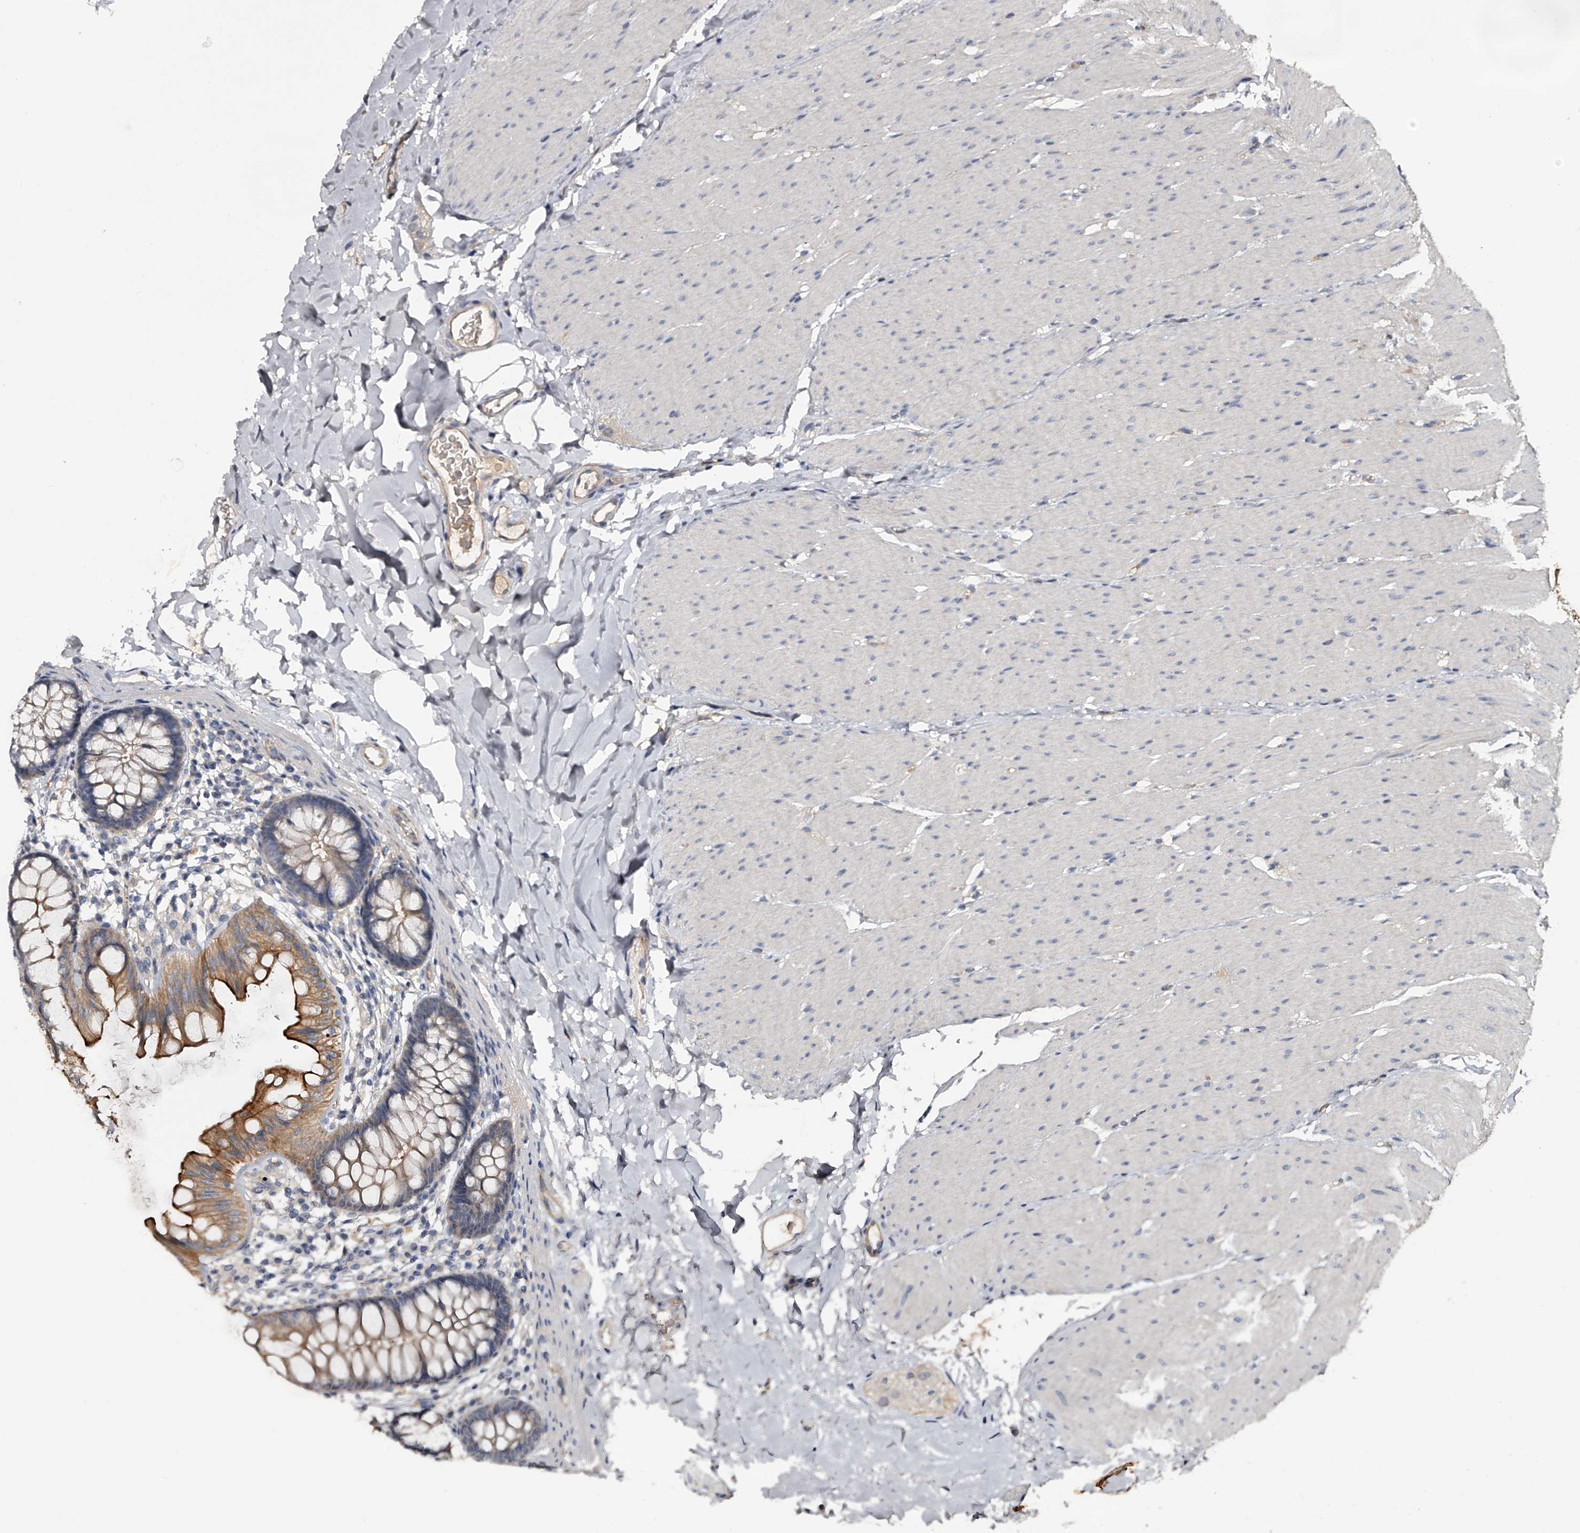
{"staining": {"intensity": "weak", "quantity": "25%-75%", "location": "cytoplasmic/membranous"}, "tissue": "colon", "cell_type": "Endothelial cells", "image_type": "normal", "snomed": [{"axis": "morphology", "description": "Normal tissue, NOS"}, {"axis": "topography", "description": "Colon"}], "caption": "A brown stain shows weak cytoplasmic/membranous positivity of a protein in endothelial cells of unremarkable human colon. (DAB (3,3'-diaminobenzidine) IHC, brown staining for protein, blue staining for nuclei).", "gene": "MDN1", "patient": {"sex": "female", "age": 62}}